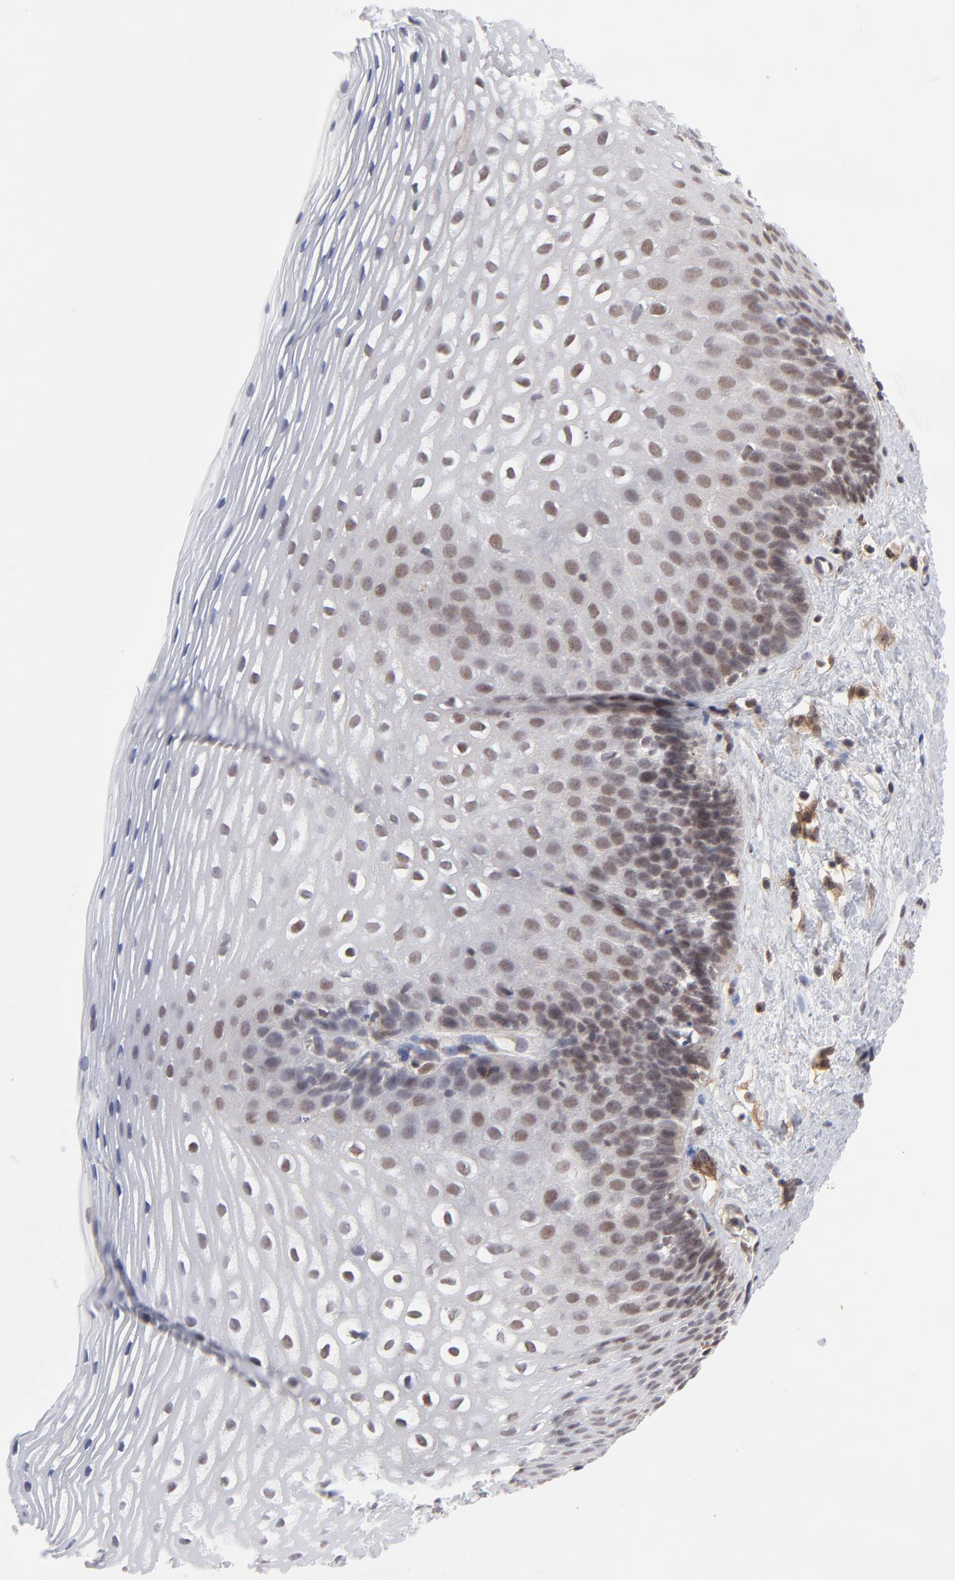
{"staining": {"intensity": "moderate", "quantity": "<25%", "location": "nuclear"}, "tissue": "esophagus", "cell_type": "Squamous epithelial cells", "image_type": "normal", "snomed": [{"axis": "morphology", "description": "Normal tissue, NOS"}, {"axis": "topography", "description": "Esophagus"}], "caption": "DAB immunohistochemical staining of unremarkable esophagus demonstrates moderate nuclear protein expression in about <25% of squamous epithelial cells.", "gene": "NBN", "patient": {"sex": "female", "age": 70}}